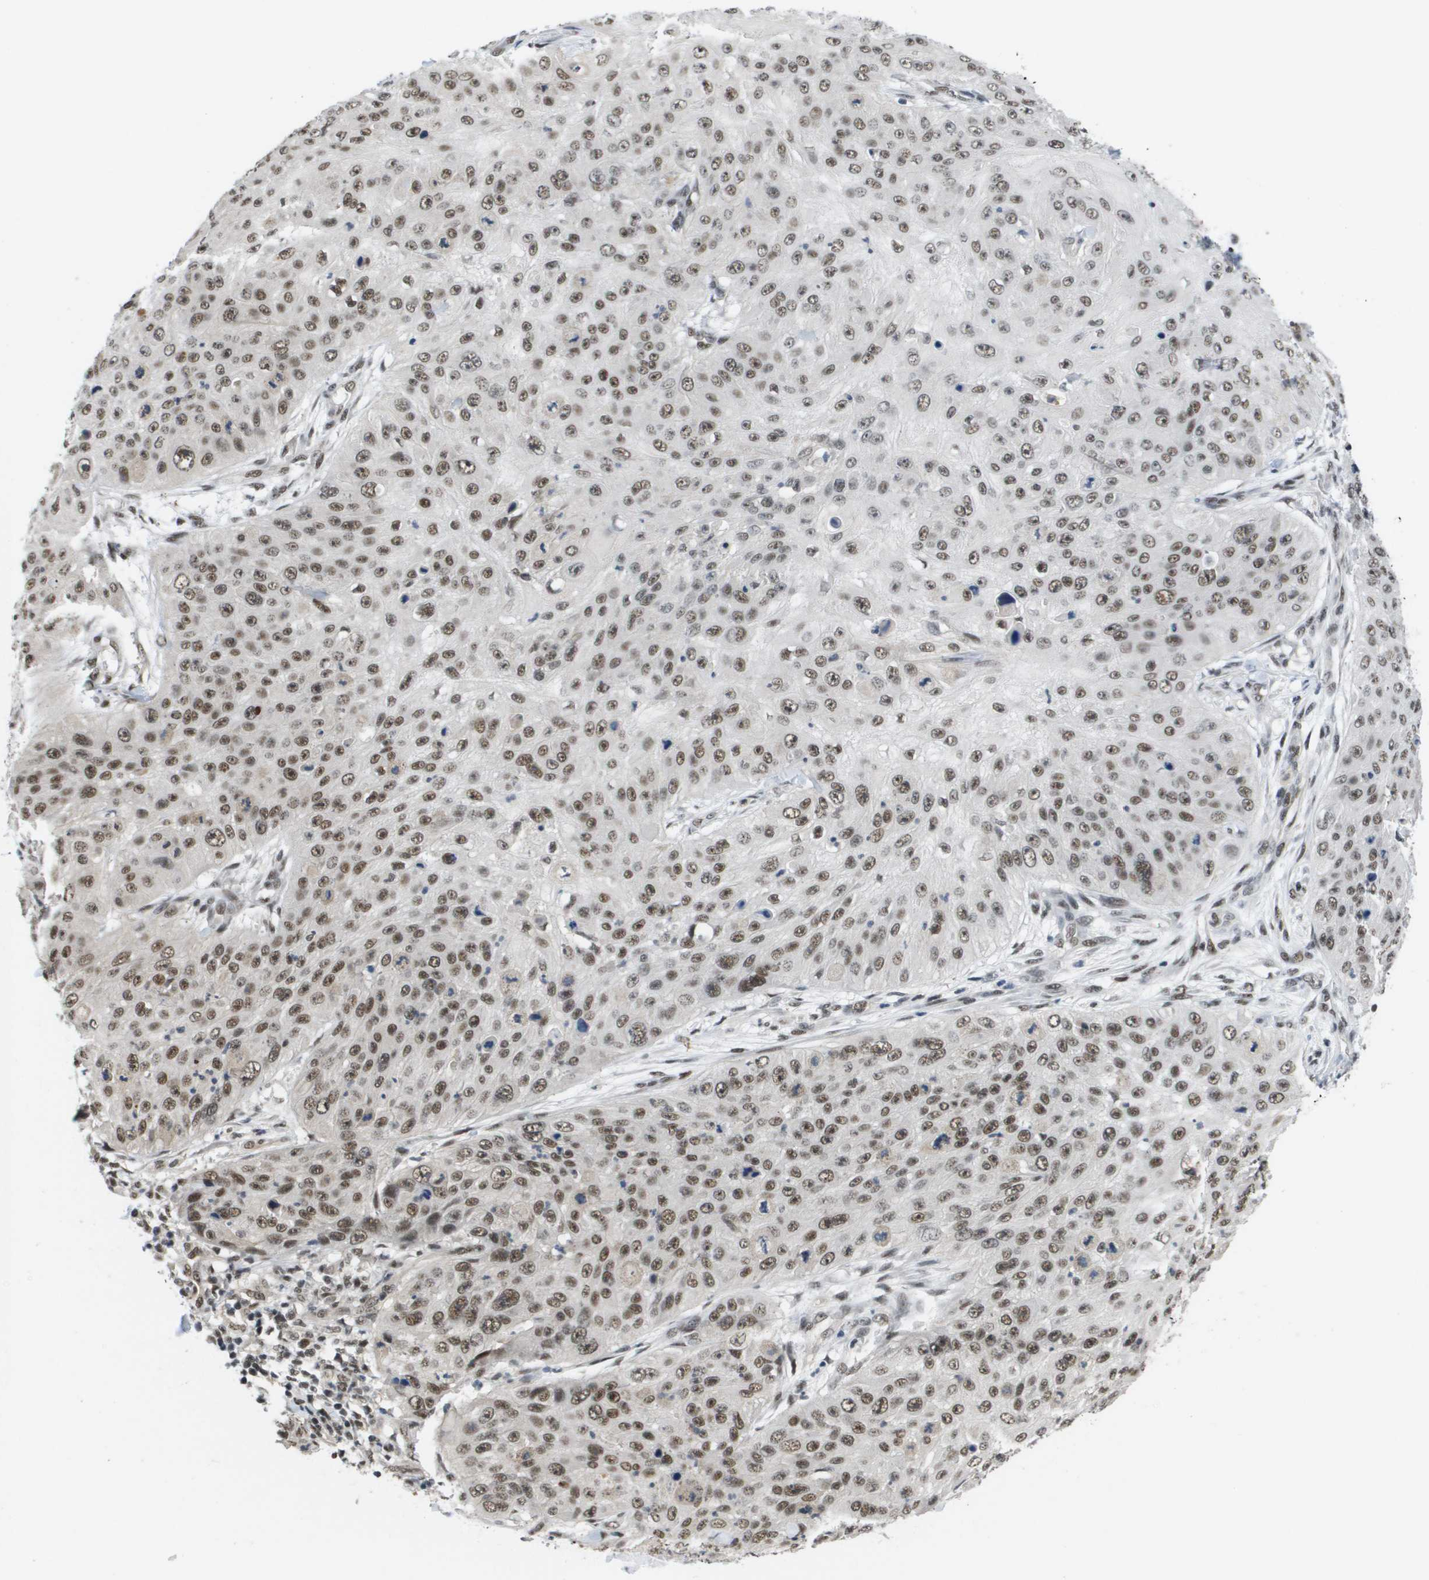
{"staining": {"intensity": "moderate", "quantity": ">75%", "location": "nuclear"}, "tissue": "skin cancer", "cell_type": "Tumor cells", "image_type": "cancer", "snomed": [{"axis": "morphology", "description": "Squamous cell carcinoma, NOS"}, {"axis": "topography", "description": "Skin"}], "caption": "Human skin cancer stained with a brown dye reveals moderate nuclear positive staining in approximately >75% of tumor cells.", "gene": "ISY1", "patient": {"sex": "female", "age": 80}}